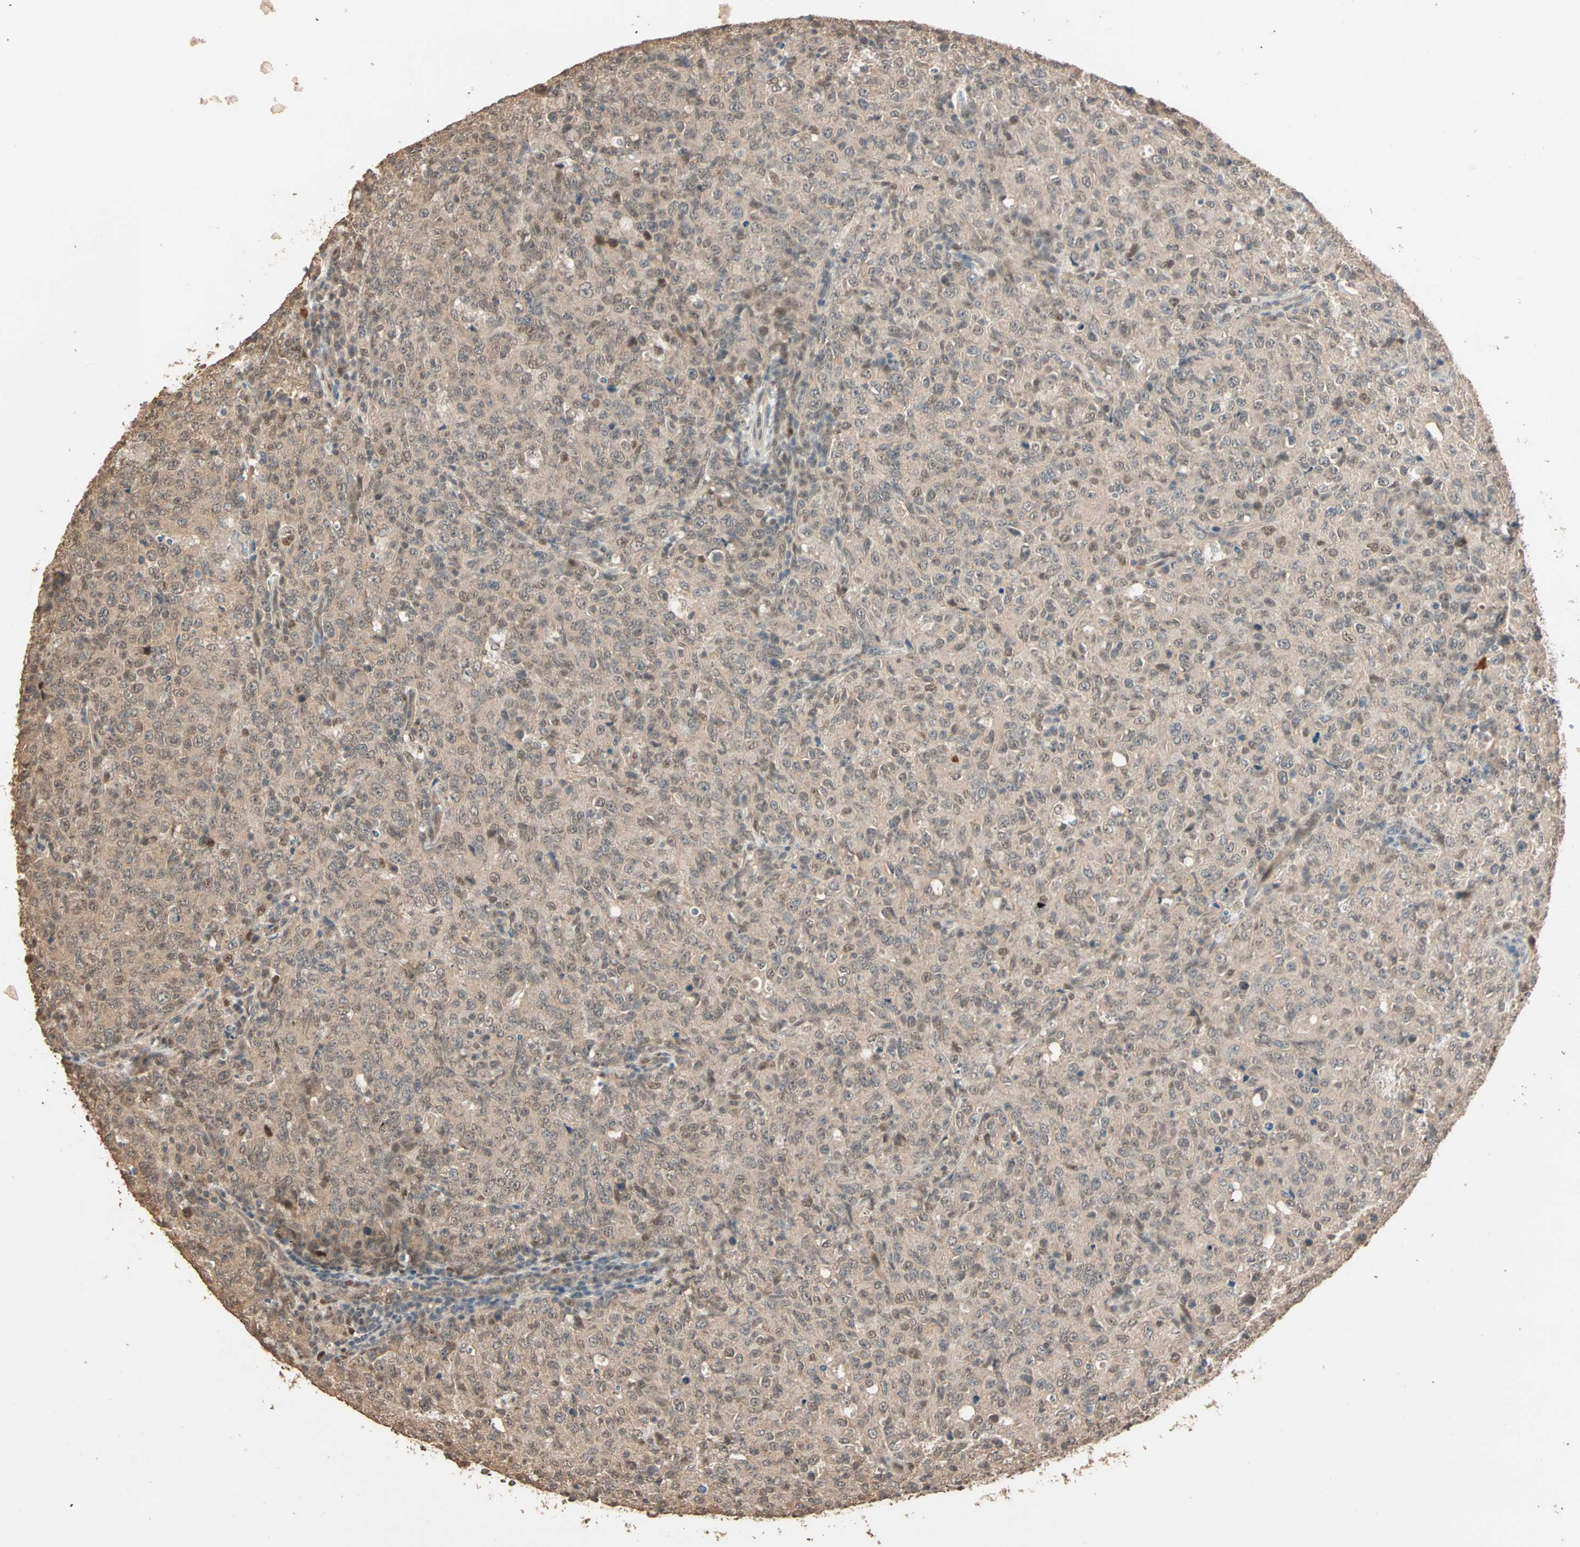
{"staining": {"intensity": "moderate", "quantity": "25%-75%", "location": "cytoplasmic/membranous,nuclear"}, "tissue": "lymphoma", "cell_type": "Tumor cells", "image_type": "cancer", "snomed": [{"axis": "morphology", "description": "Malignant lymphoma, non-Hodgkin's type, High grade"}, {"axis": "topography", "description": "Tonsil"}], "caption": "Approximately 25%-75% of tumor cells in malignant lymphoma, non-Hodgkin's type (high-grade) exhibit moderate cytoplasmic/membranous and nuclear protein staining as visualized by brown immunohistochemical staining.", "gene": "ZBTB33", "patient": {"sex": "female", "age": 36}}